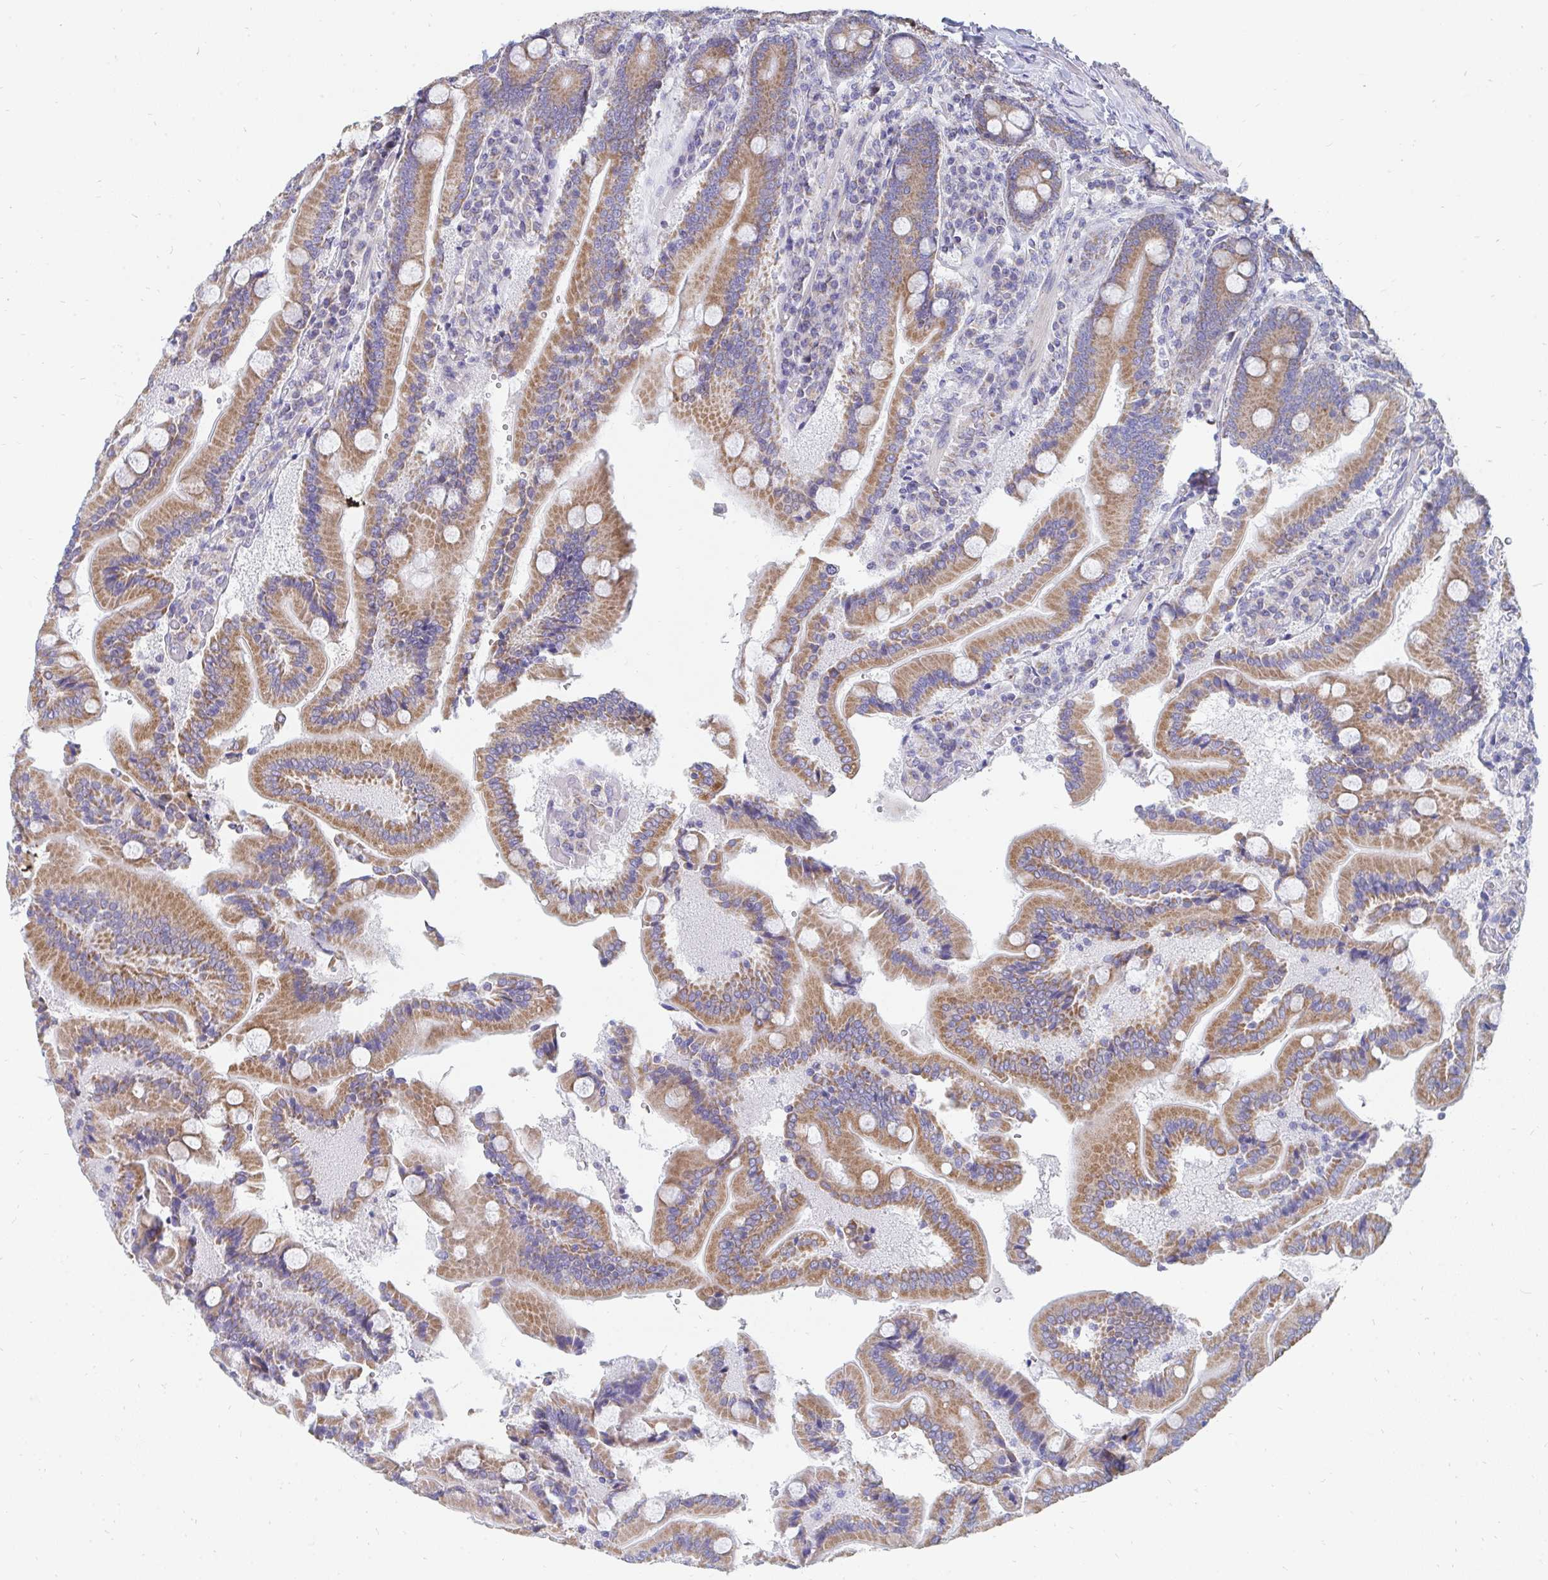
{"staining": {"intensity": "moderate", "quantity": "25%-75%", "location": "cytoplasmic/membranous"}, "tissue": "duodenum", "cell_type": "Glandular cells", "image_type": "normal", "snomed": [{"axis": "morphology", "description": "Normal tissue, NOS"}, {"axis": "topography", "description": "Duodenum"}], "caption": "This is a histology image of immunohistochemistry (IHC) staining of normal duodenum, which shows moderate staining in the cytoplasmic/membranous of glandular cells.", "gene": "PC", "patient": {"sex": "female", "age": 62}}